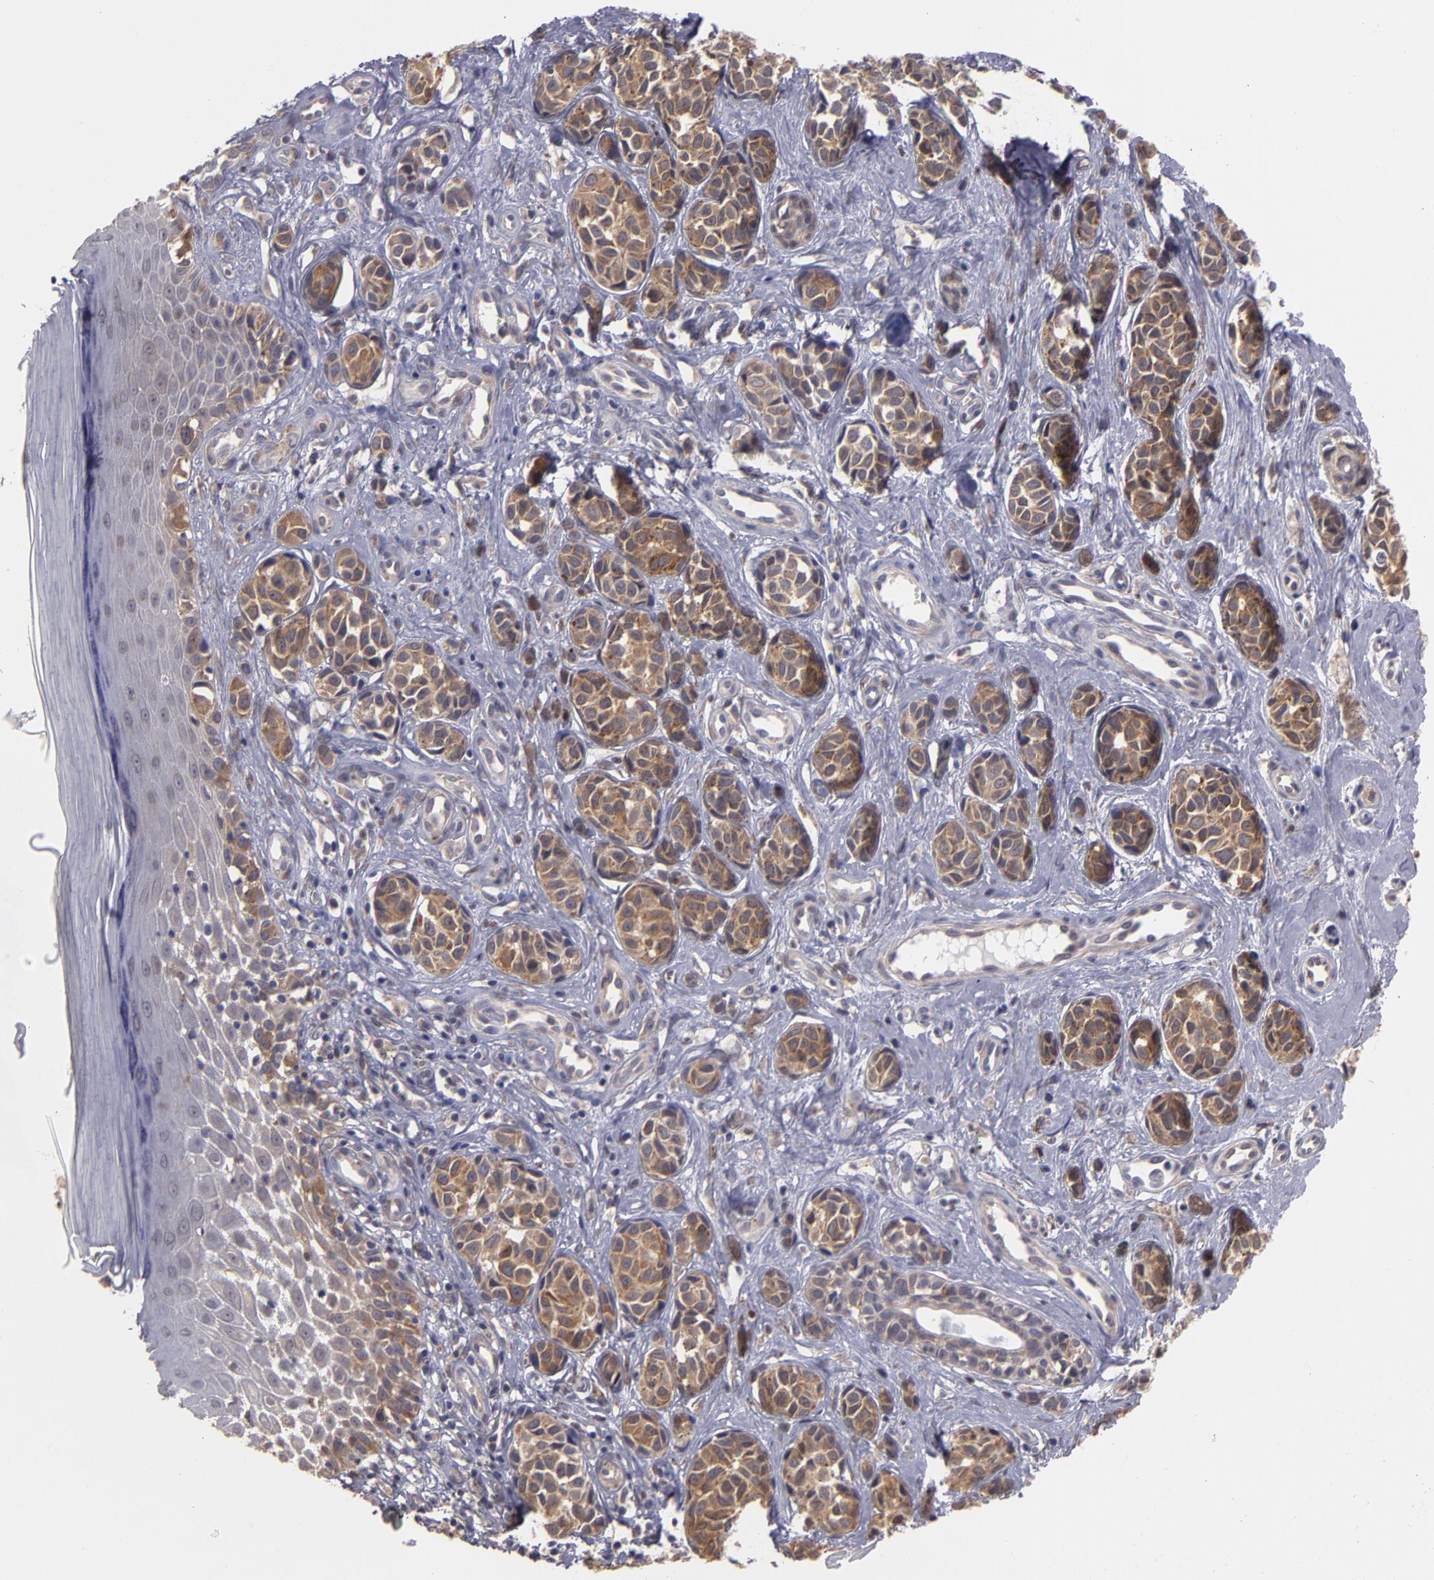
{"staining": {"intensity": "strong", "quantity": ">75%", "location": "cytoplasmic/membranous"}, "tissue": "melanoma", "cell_type": "Tumor cells", "image_type": "cancer", "snomed": [{"axis": "morphology", "description": "Malignant melanoma, NOS"}, {"axis": "topography", "description": "Skin"}], "caption": "Malignant melanoma stained with a brown dye shows strong cytoplasmic/membranous positive staining in about >75% of tumor cells.", "gene": "MTHFD1", "patient": {"sex": "male", "age": 79}}